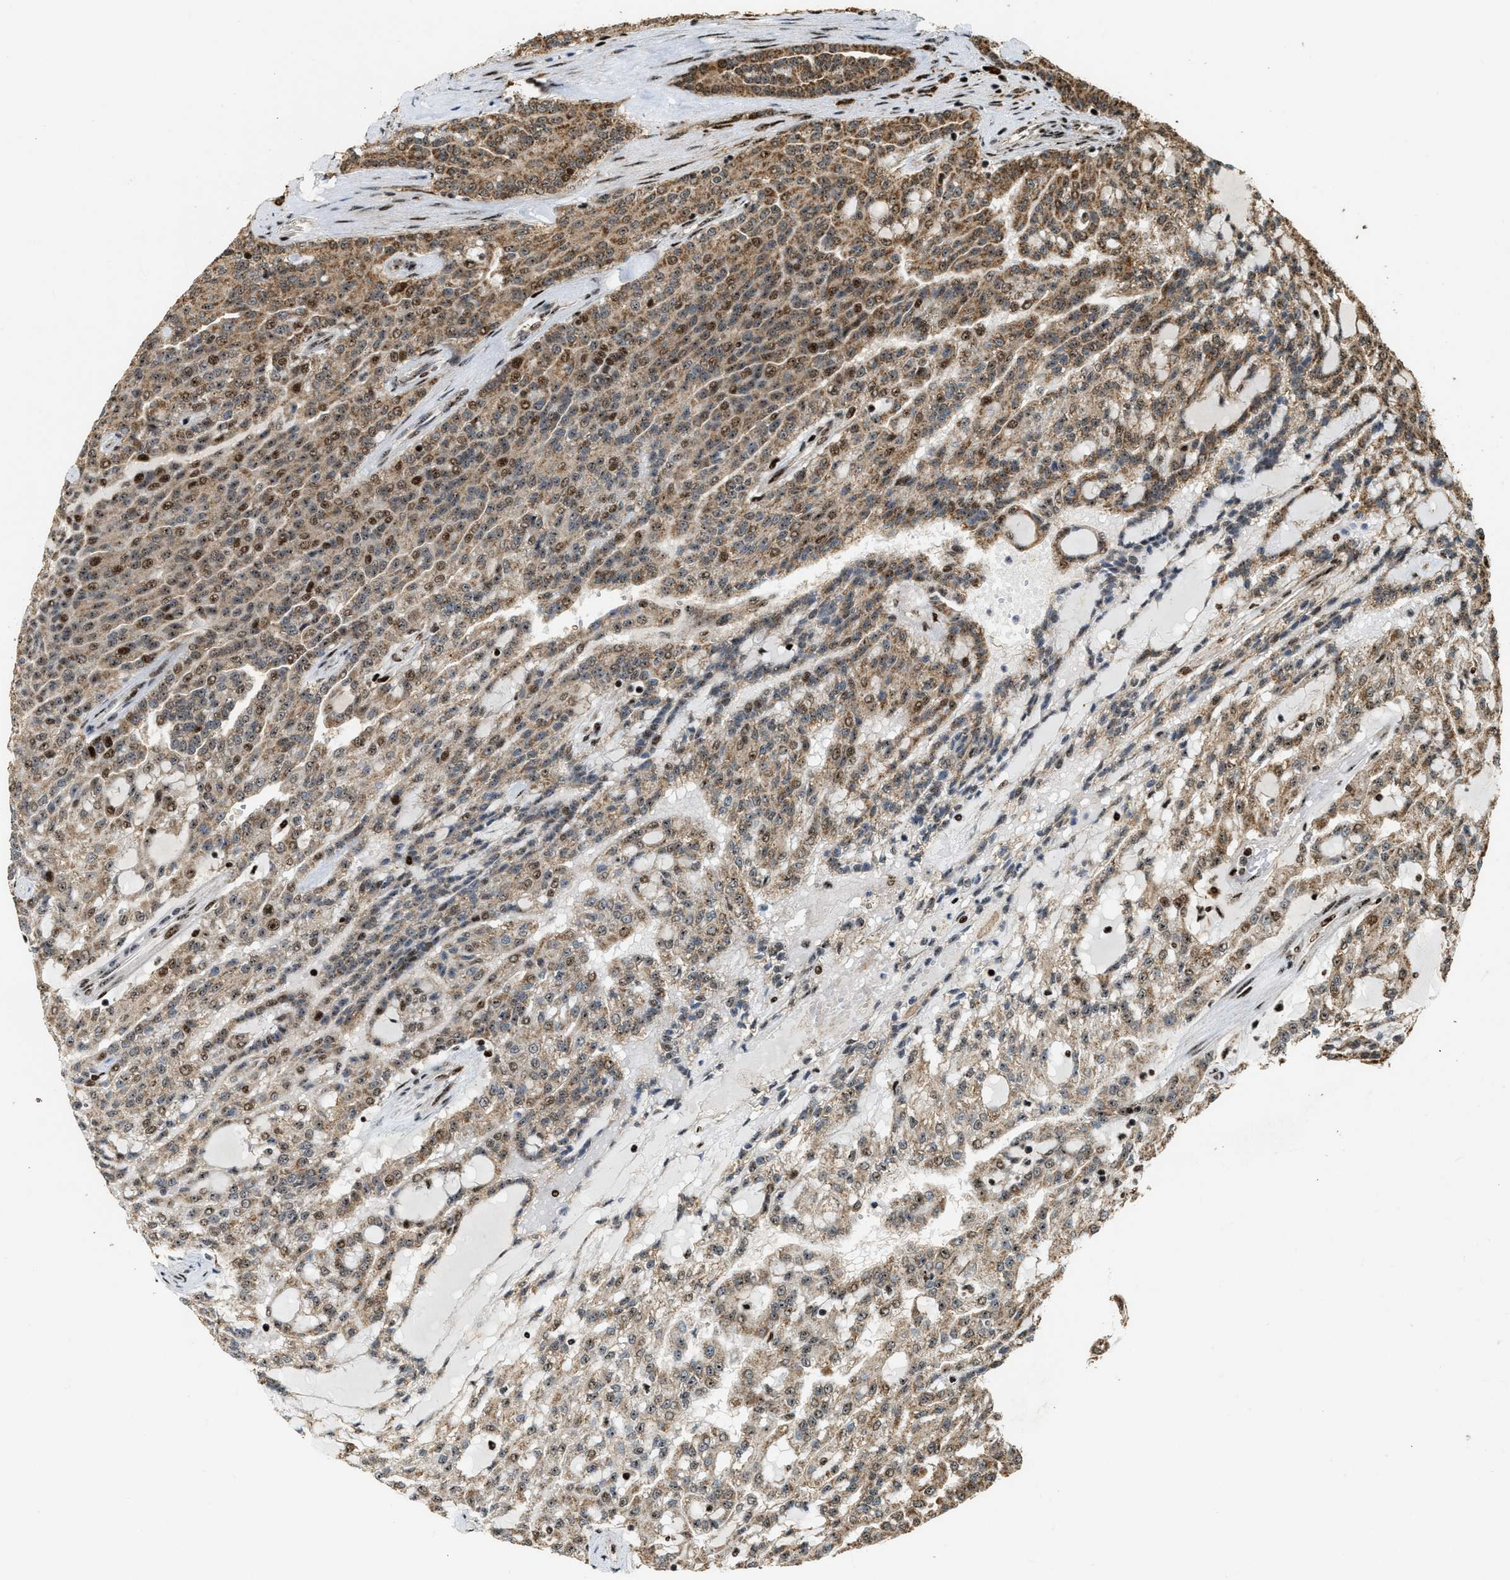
{"staining": {"intensity": "moderate", "quantity": "25%-75%", "location": "cytoplasmic/membranous,nuclear"}, "tissue": "renal cancer", "cell_type": "Tumor cells", "image_type": "cancer", "snomed": [{"axis": "morphology", "description": "Adenocarcinoma, NOS"}, {"axis": "topography", "description": "Kidney"}], "caption": "High-power microscopy captured an immunohistochemistry (IHC) image of renal cancer, revealing moderate cytoplasmic/membranous and nuclear expression in approximately 25%-75% of tumor cells. (Brightfield microscopy of DAB IHC at high magnification).", "gene": "ZNF687", "patient": {"sex": "male", "age": 63}}